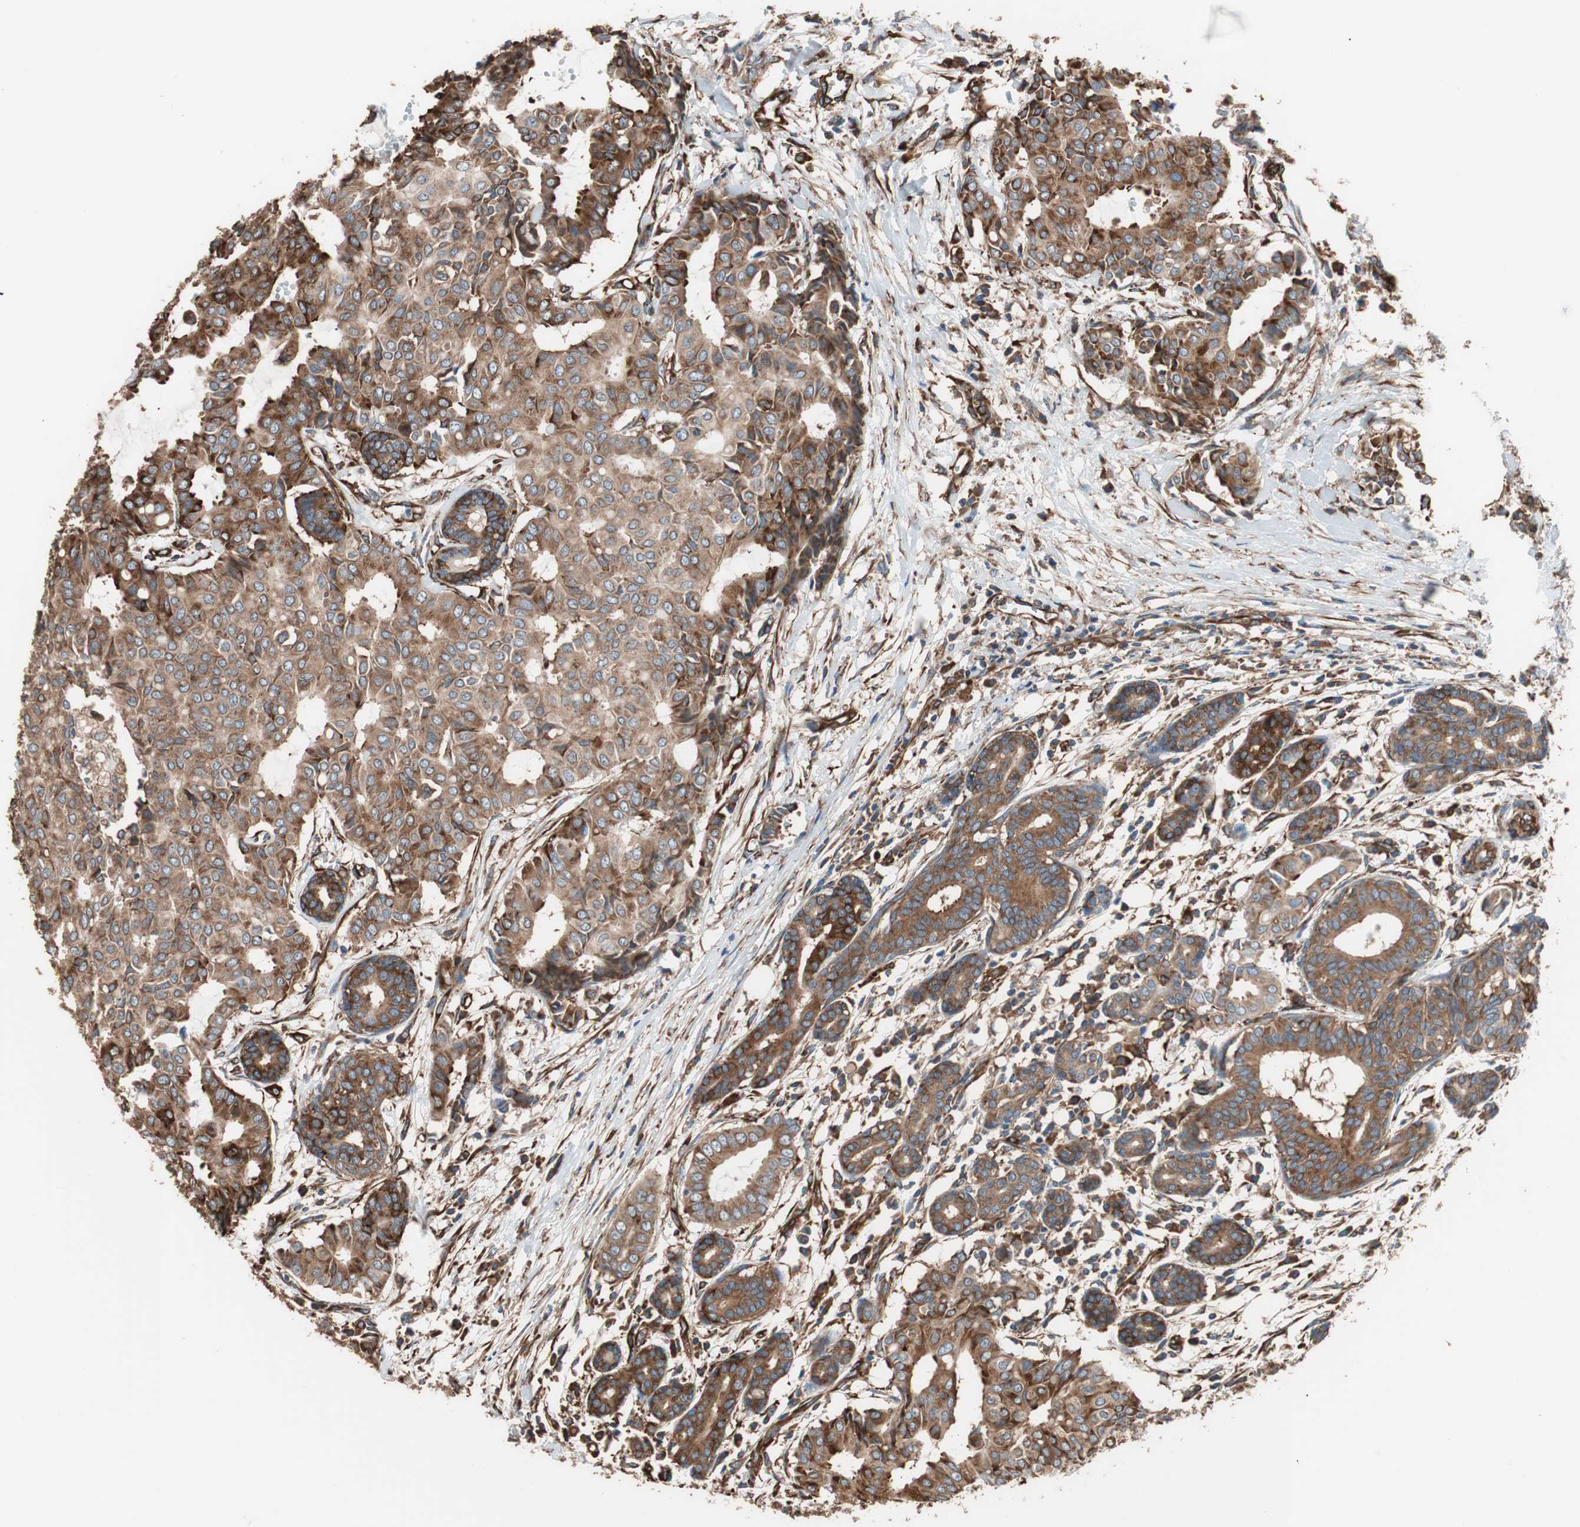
{"staining": {"intensity": "strong", "quantity": ">75%", "location": "cytoplasmic/membranous"}, "tissue": "head and neck cancer", "cell_type": "Tumor cells", "image_type": "cancer", "snomed": [{"axis": "morphology", "description": "Adenocarcinoma, NOS"}, {"axis": "topography", "description": "Salivary gland"}, {"axis": "topography", "description": "Head-Neck"}], "caption": "A histopathology image of head and neck cancer (adenocarcinoma) stained for a protein reveals strong cytoplasmic/membranous brown staining in tumor cells.", "gene": "GPSM2", "patient": {"sex": "female", "age": 59}}